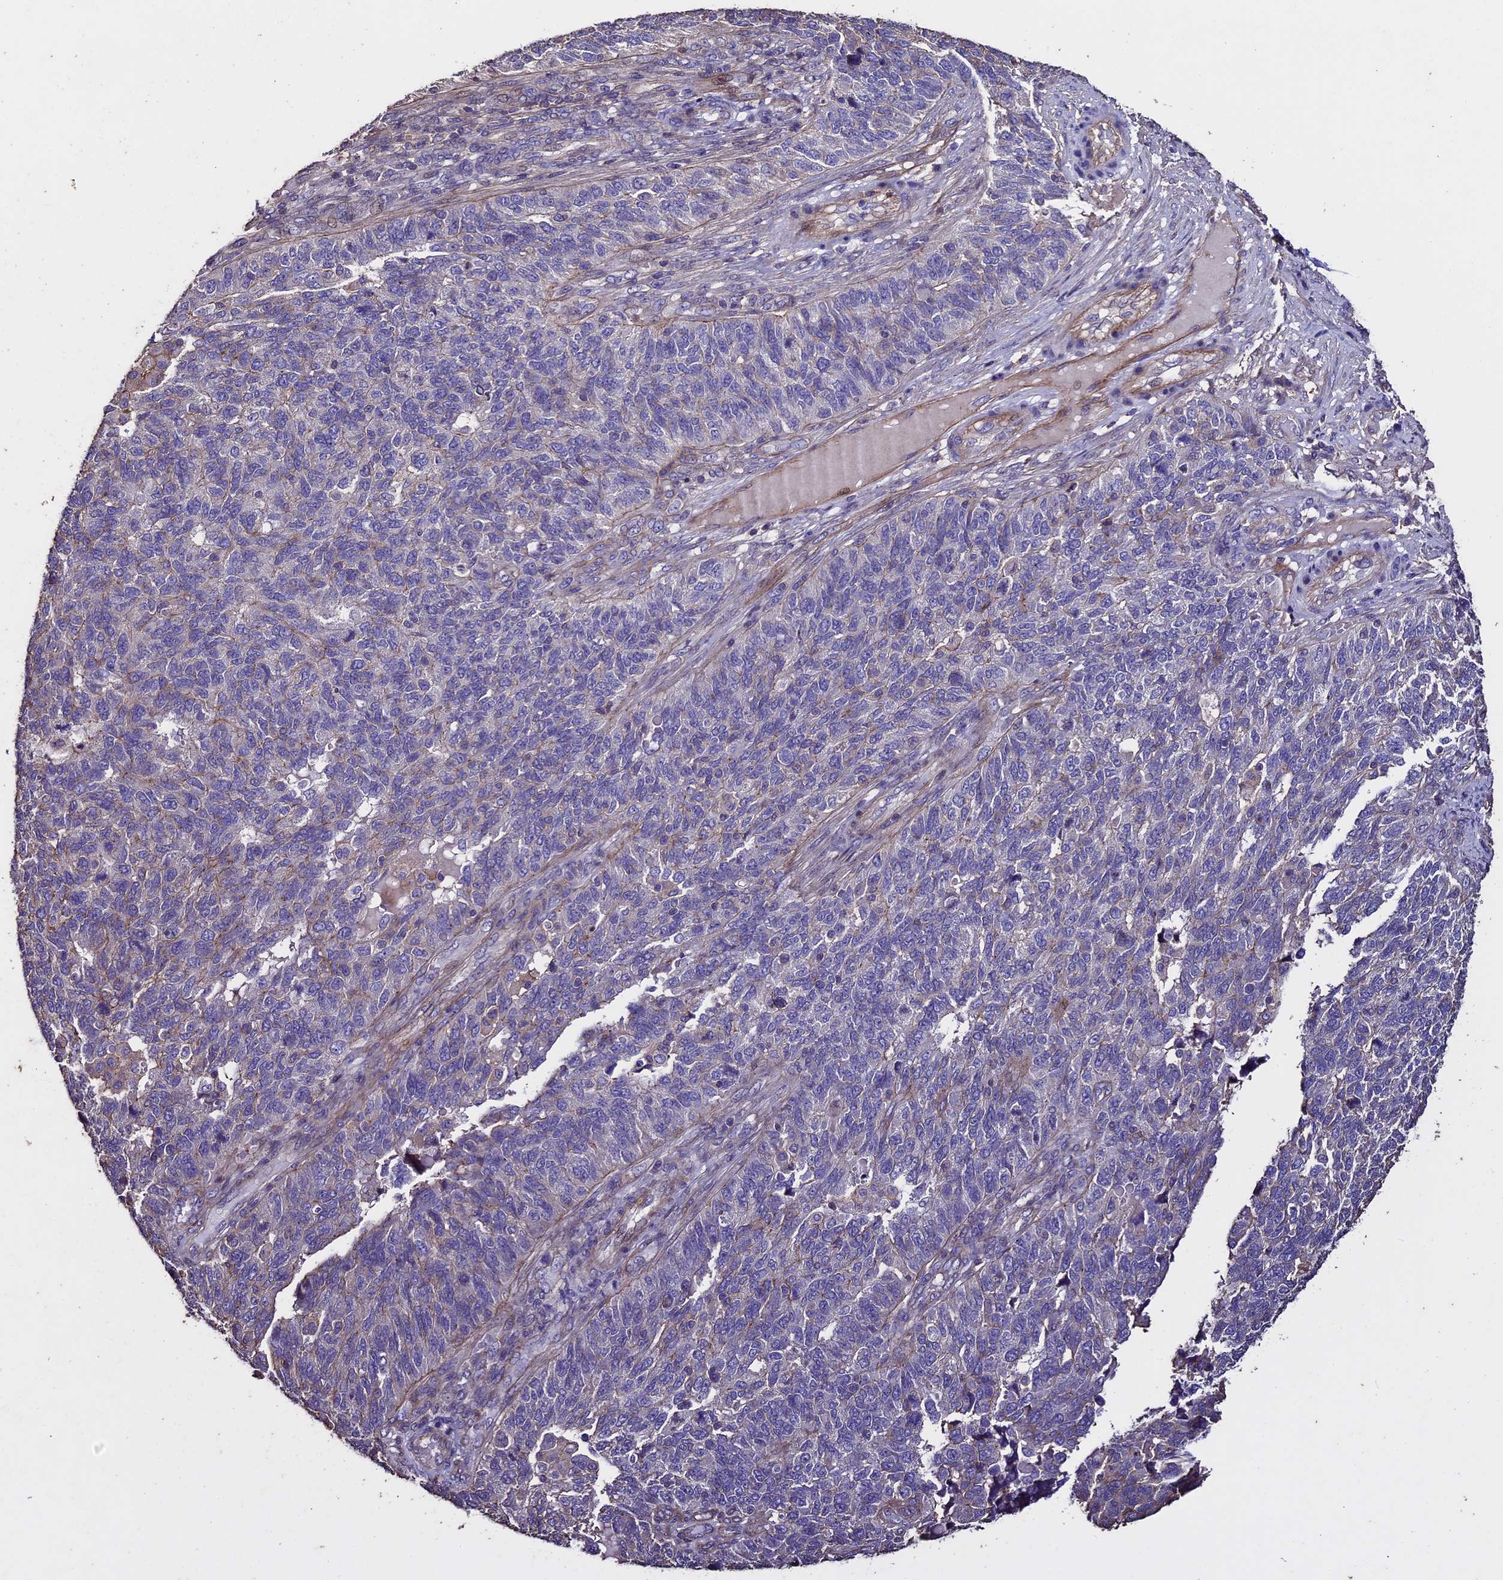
{"staining": {"intensity": "negative", "quantity": "none", "location": "none"}, "tissue": "endometrial cancer", "cell_type": "Tumor cells", "image_type": "cancer", "snomed": [{"axis": "morphology", "description": "Adenocarcinoma, NOS"}, {"axis": "topography", "description": "Endometrium"}], "caption": "Immunohistochemistry histopathology image of human endometrial cancer (adenocarcinoma) stained for a protein (brown), which exhibits no staining in tumor cells.", "gene": "USB1", "patient": {"sex": "female", "age": 66}}